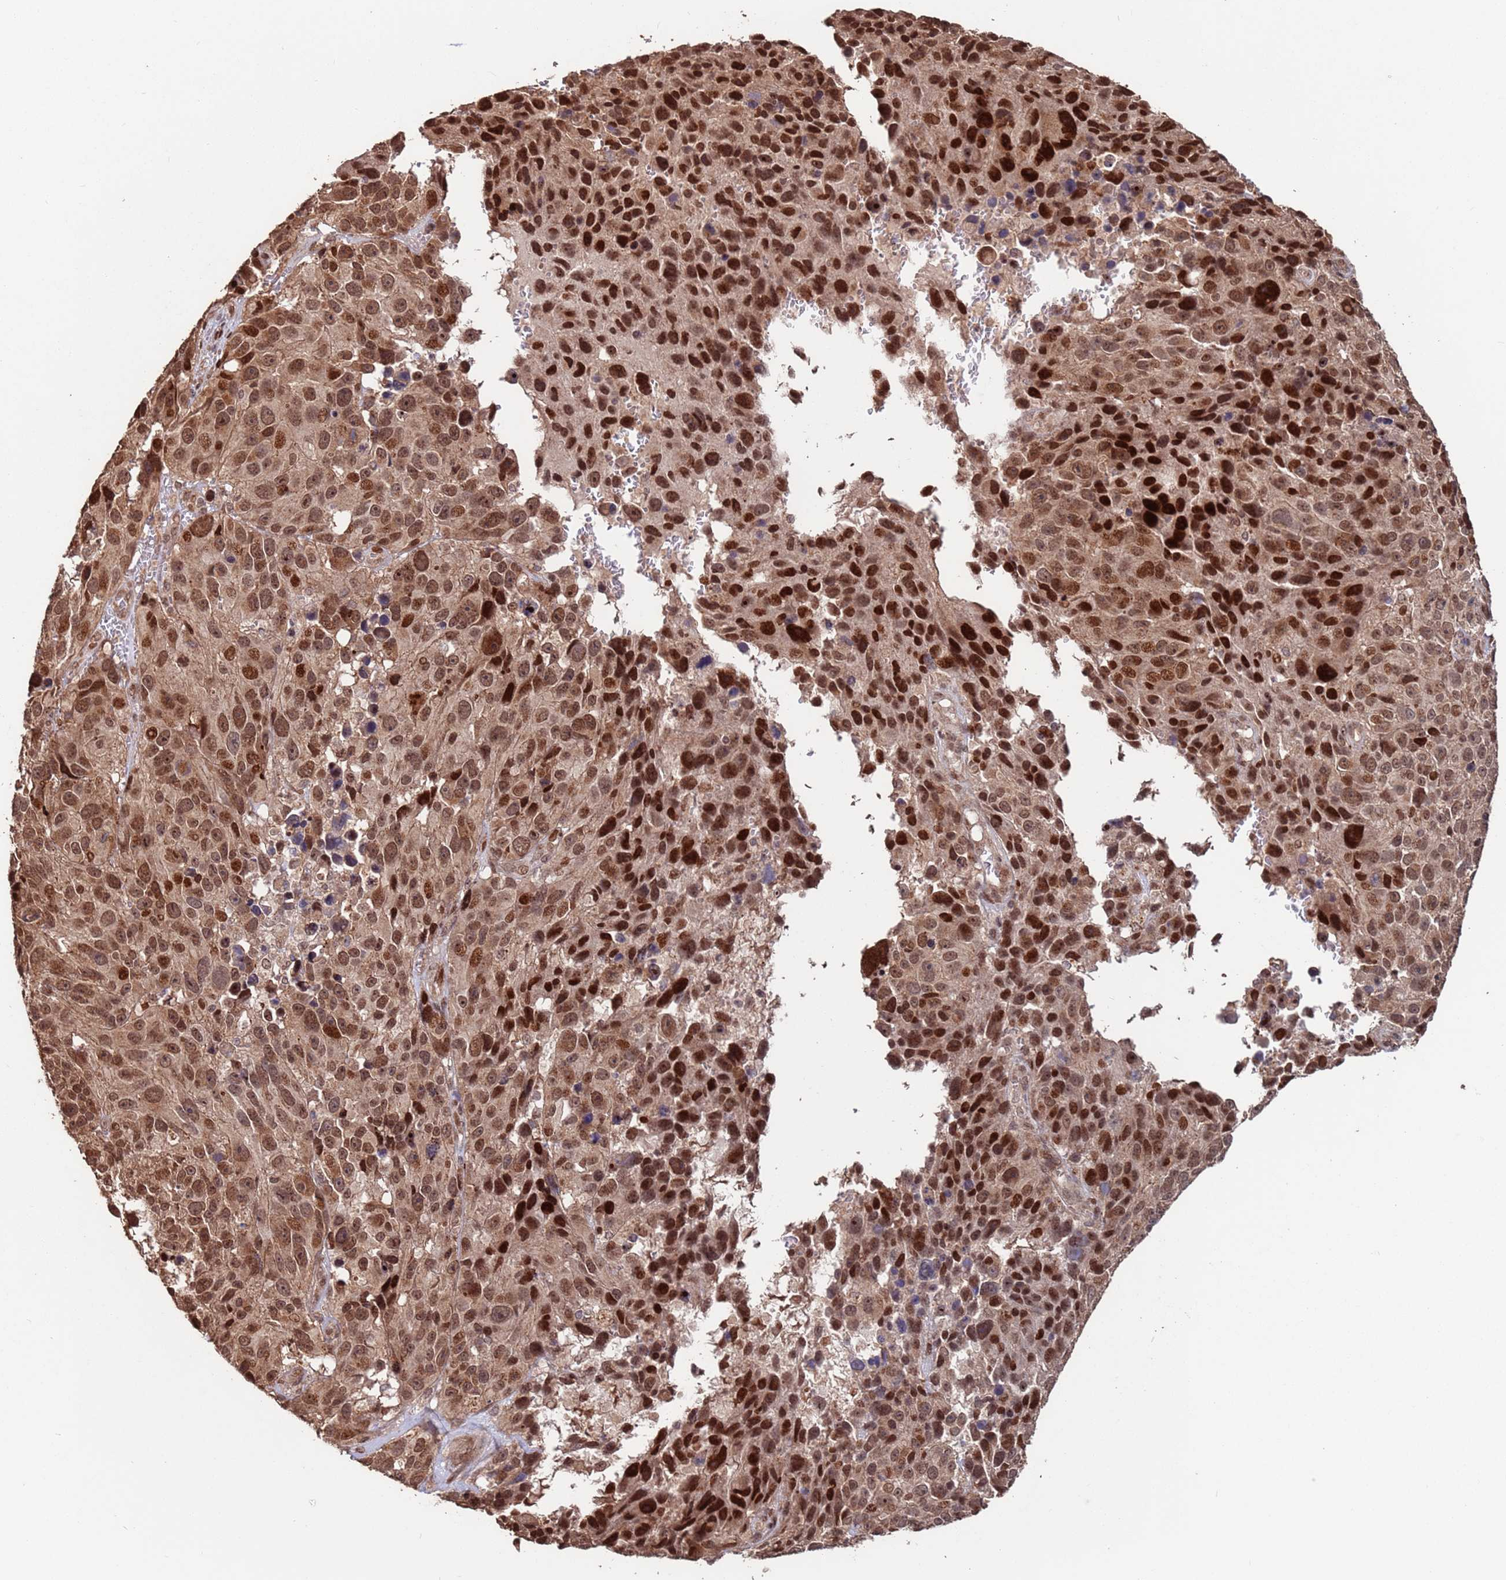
{"staining": {"intensity": "strong", "quantity": ">75%", "location": "cytoplasmic/membranous"}, "tissue": "melanoma", "cell_type": "Tumor cells", "image_type": "cancer", "snomed": [{"axis": "morphology", "description": "Malignant melanoma, NOS"}, {"axis": "topography", "description": "Skin"}], "caption": "Malignant melanoma stained for a protein (brown) shows strong cytoplasmic/membranous positive expression in approximately >75% of tumor cells.", "gene": "PRR7", "patient": {"sex": "male", "age": 84}}